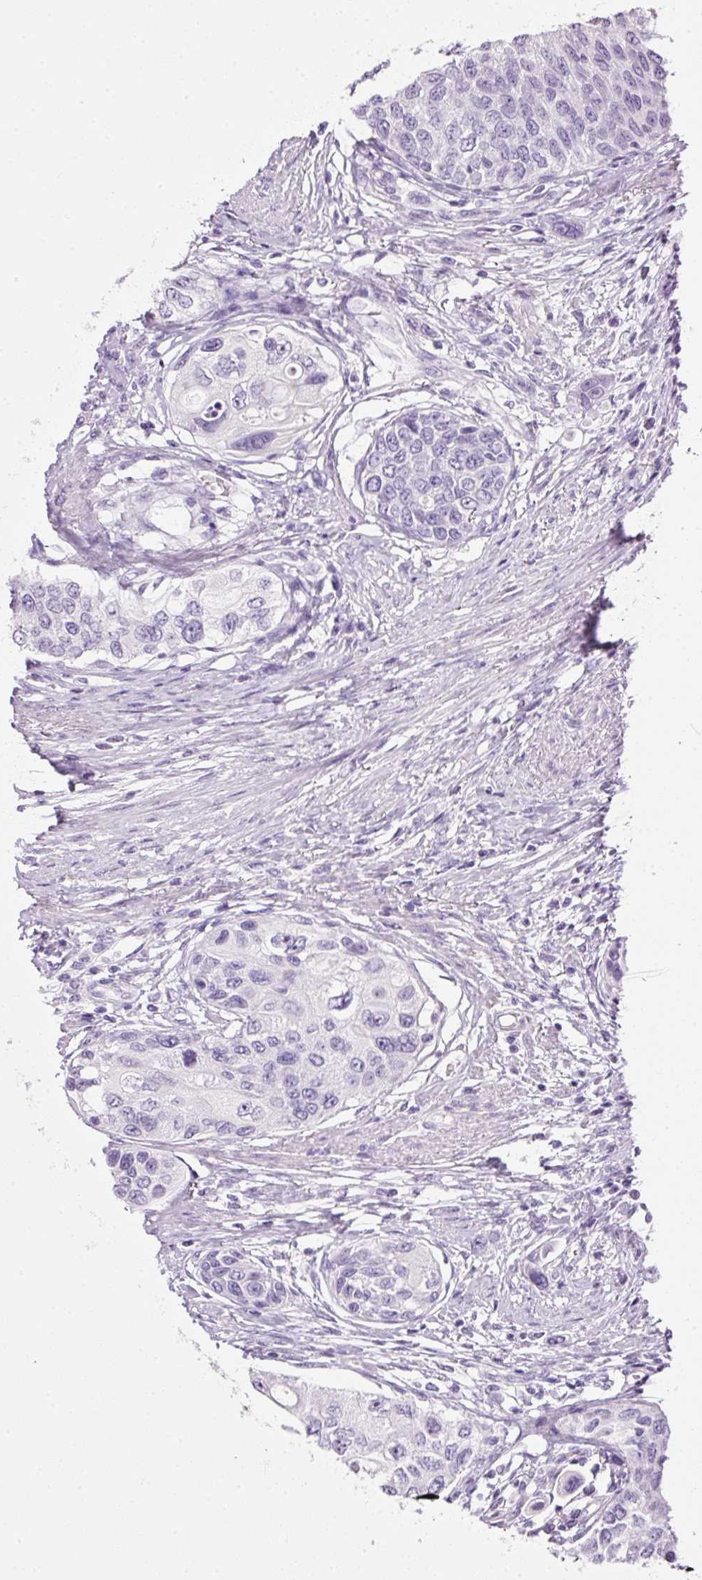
{"staining": {"intensity": "negative", "quantity": "none", "location": "none"}, "tissue": "urothelial cancer", "cell_type": "Tumor cells", "image_type": "cancer", "snomed": [{"axis": "morphology", "description": "Urothelial carcinoma, High grade"}, {"axis": "topography", "description": "Urinary bladder"}], "caption": "Immunohistochemistry (IHC) micrograph of urothelial cancer stained for a protein (brown), which demonstrates no expression in tumor cells. The staining was performed using DAB (3,3'-diaminobenzidine) to visualize the protein expression in brown, while the nuclei were stained in blue with hematoxylin (Magnification: 20x).", "gene": "BSND", "patient": {"sex": "female", "age": 56}}